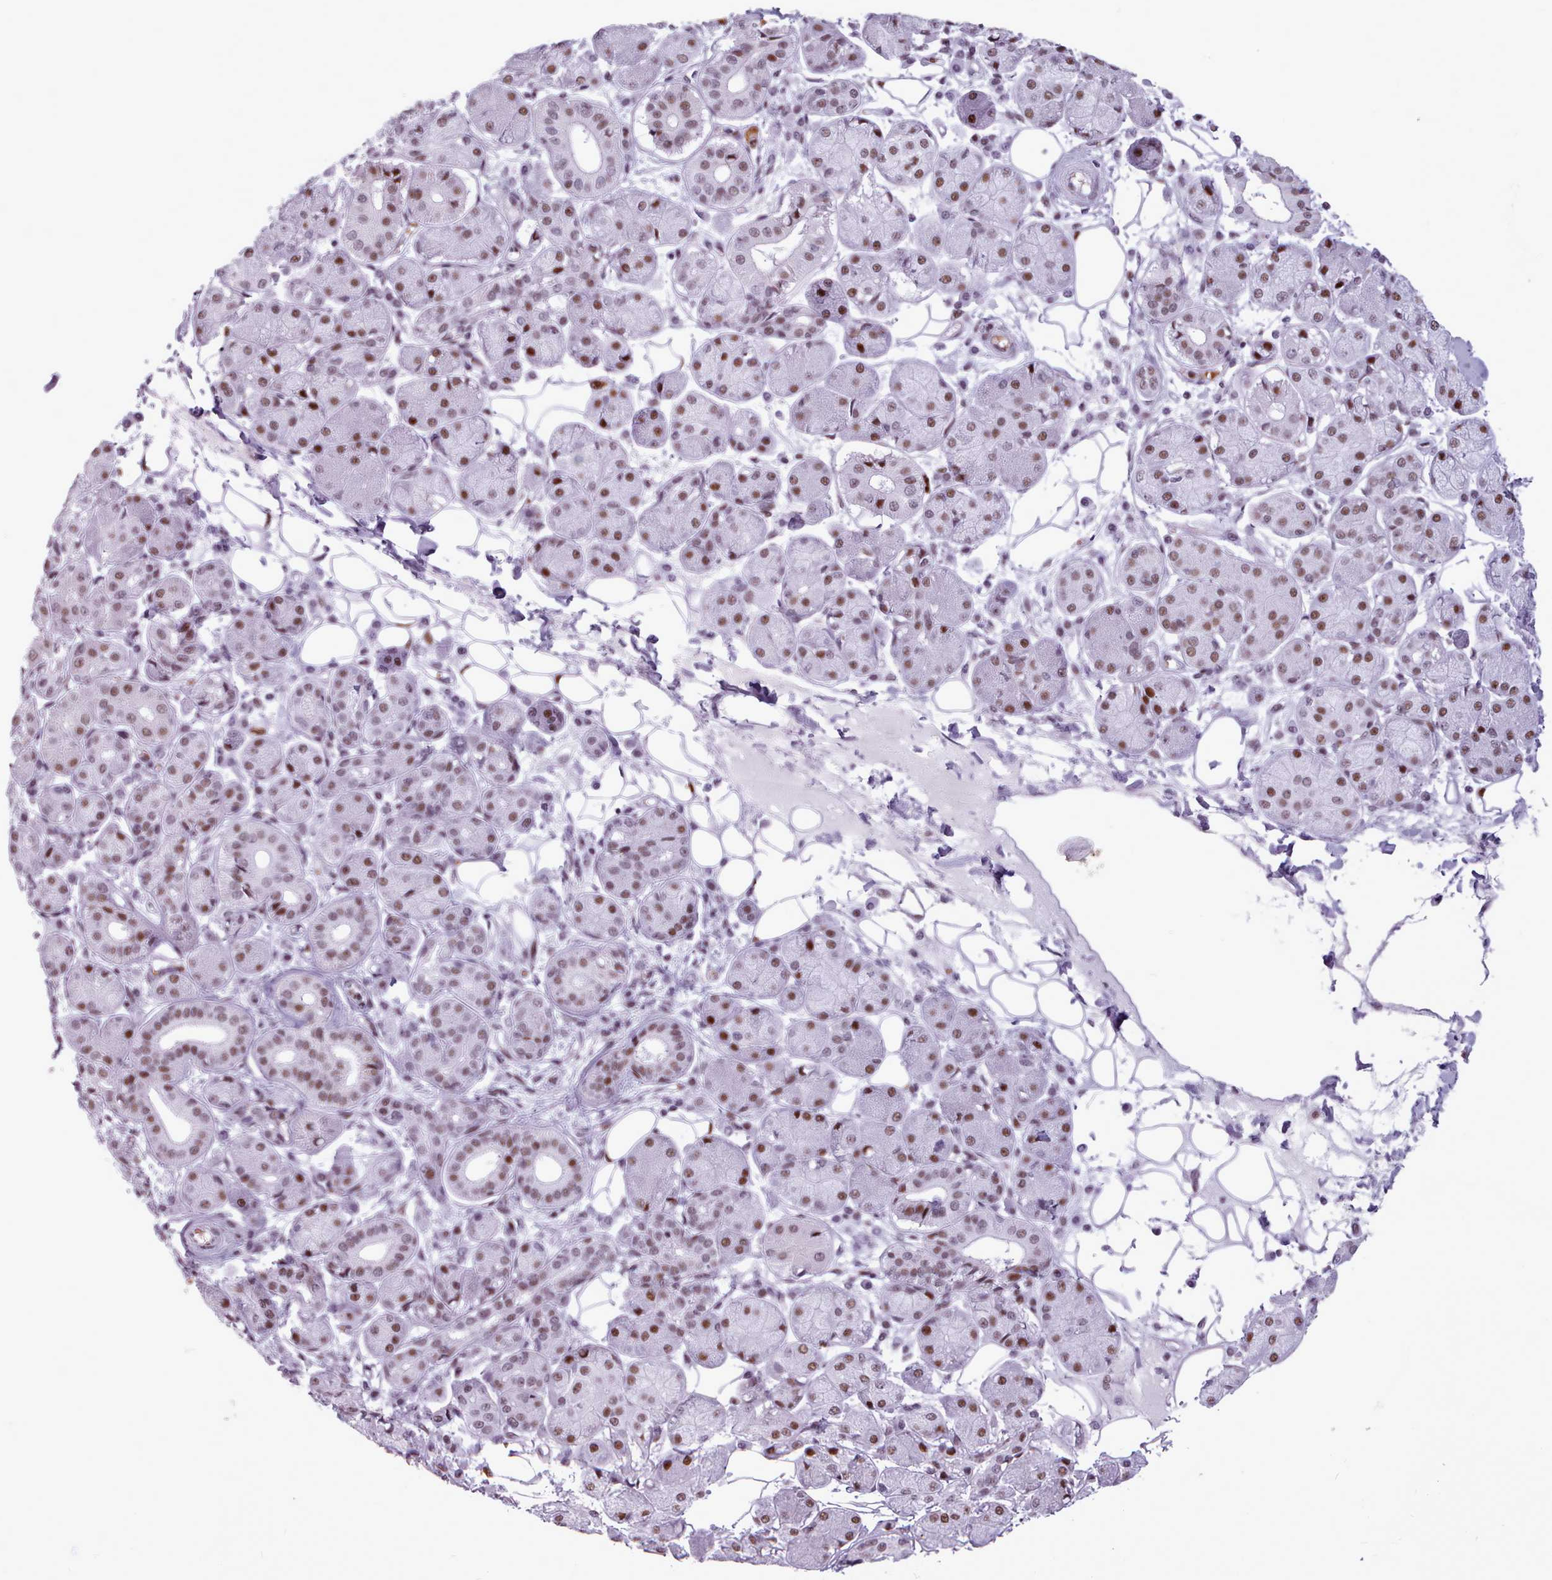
{"staining": {"intensity": "moderate", "quantity": ">75%", "location": "nuclear"}, "tissue": "salivary gland", "cell_type": "Glandular cells", "image_type": "normal", "snomed": [{"axis": "morphology", "description": "Squamous cell carcinoma, NOS"}, {"axis": "topography", "description": "Skin"}, {"axis": "topography", "description": "Head-Neck"}], "caption": "This is a photomicrograph of immunohistochemistry staining of unremarkable salivary gland, which shows moderate expression in the nuclear of glandular cells.", "gene": "SRSF4", "patient": {"sex": "male", "age": 80}}